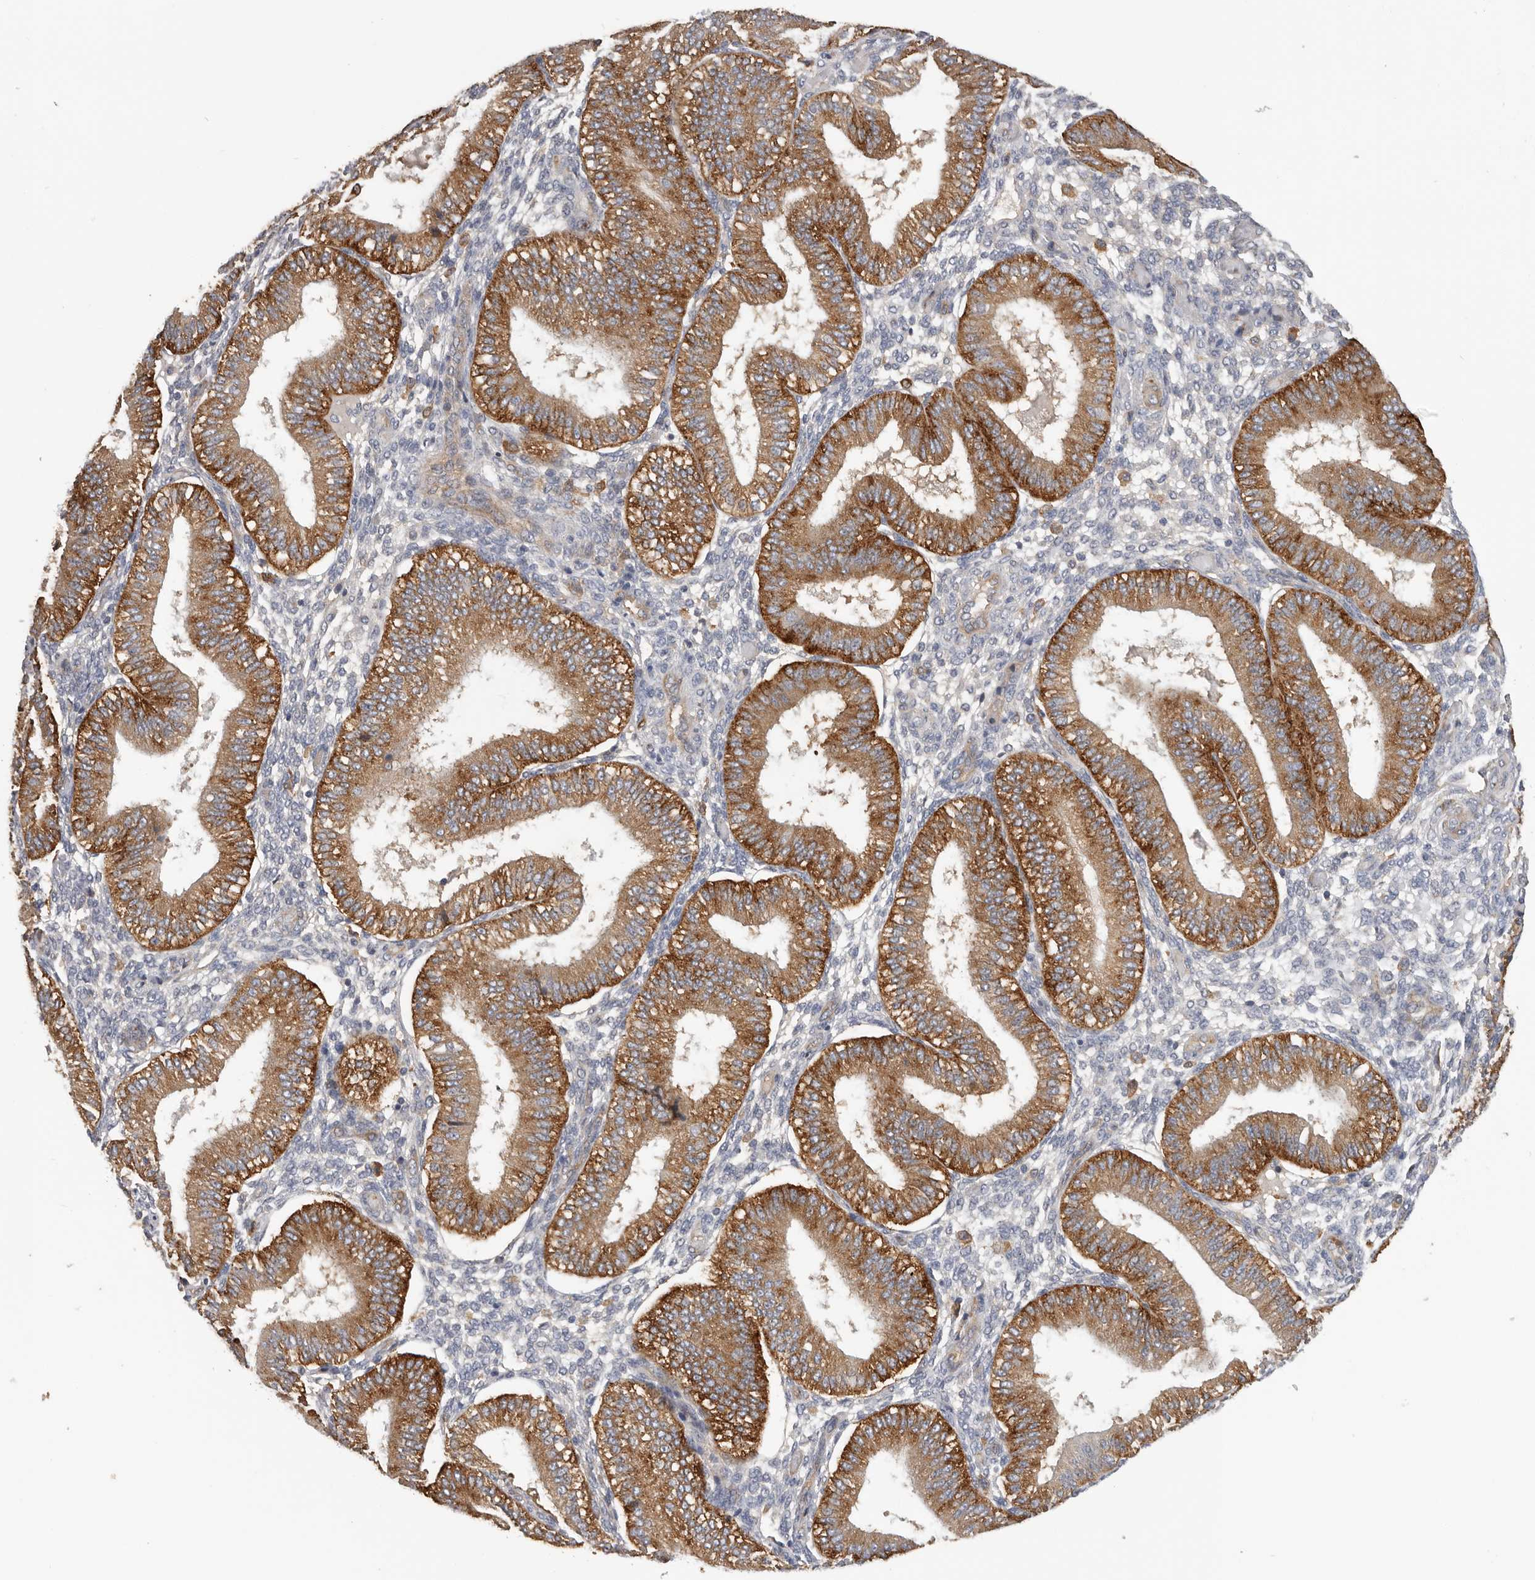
{"staining": {"intensity": "negative", "quantity": "none", "location": "none"}, "tissue": "endometrium", "cell_type": "Cells in endometrial stroma", "image_type": "normal", "snomed": [{"axis": "morphology", "description": "Normal tissue, NOS"}, {"axis": "topography", "description": "Endometrium"}], "caption": "This micrograph is of unremarkable endometrium stained with immunohistochemistry (IHC) to label a protein in brown with the nuclei are counter-stained blue. There is no expression in cells in endometrial stroma.", "gene": "TFRC", "patient": {"sex": "female", "age": 39}}